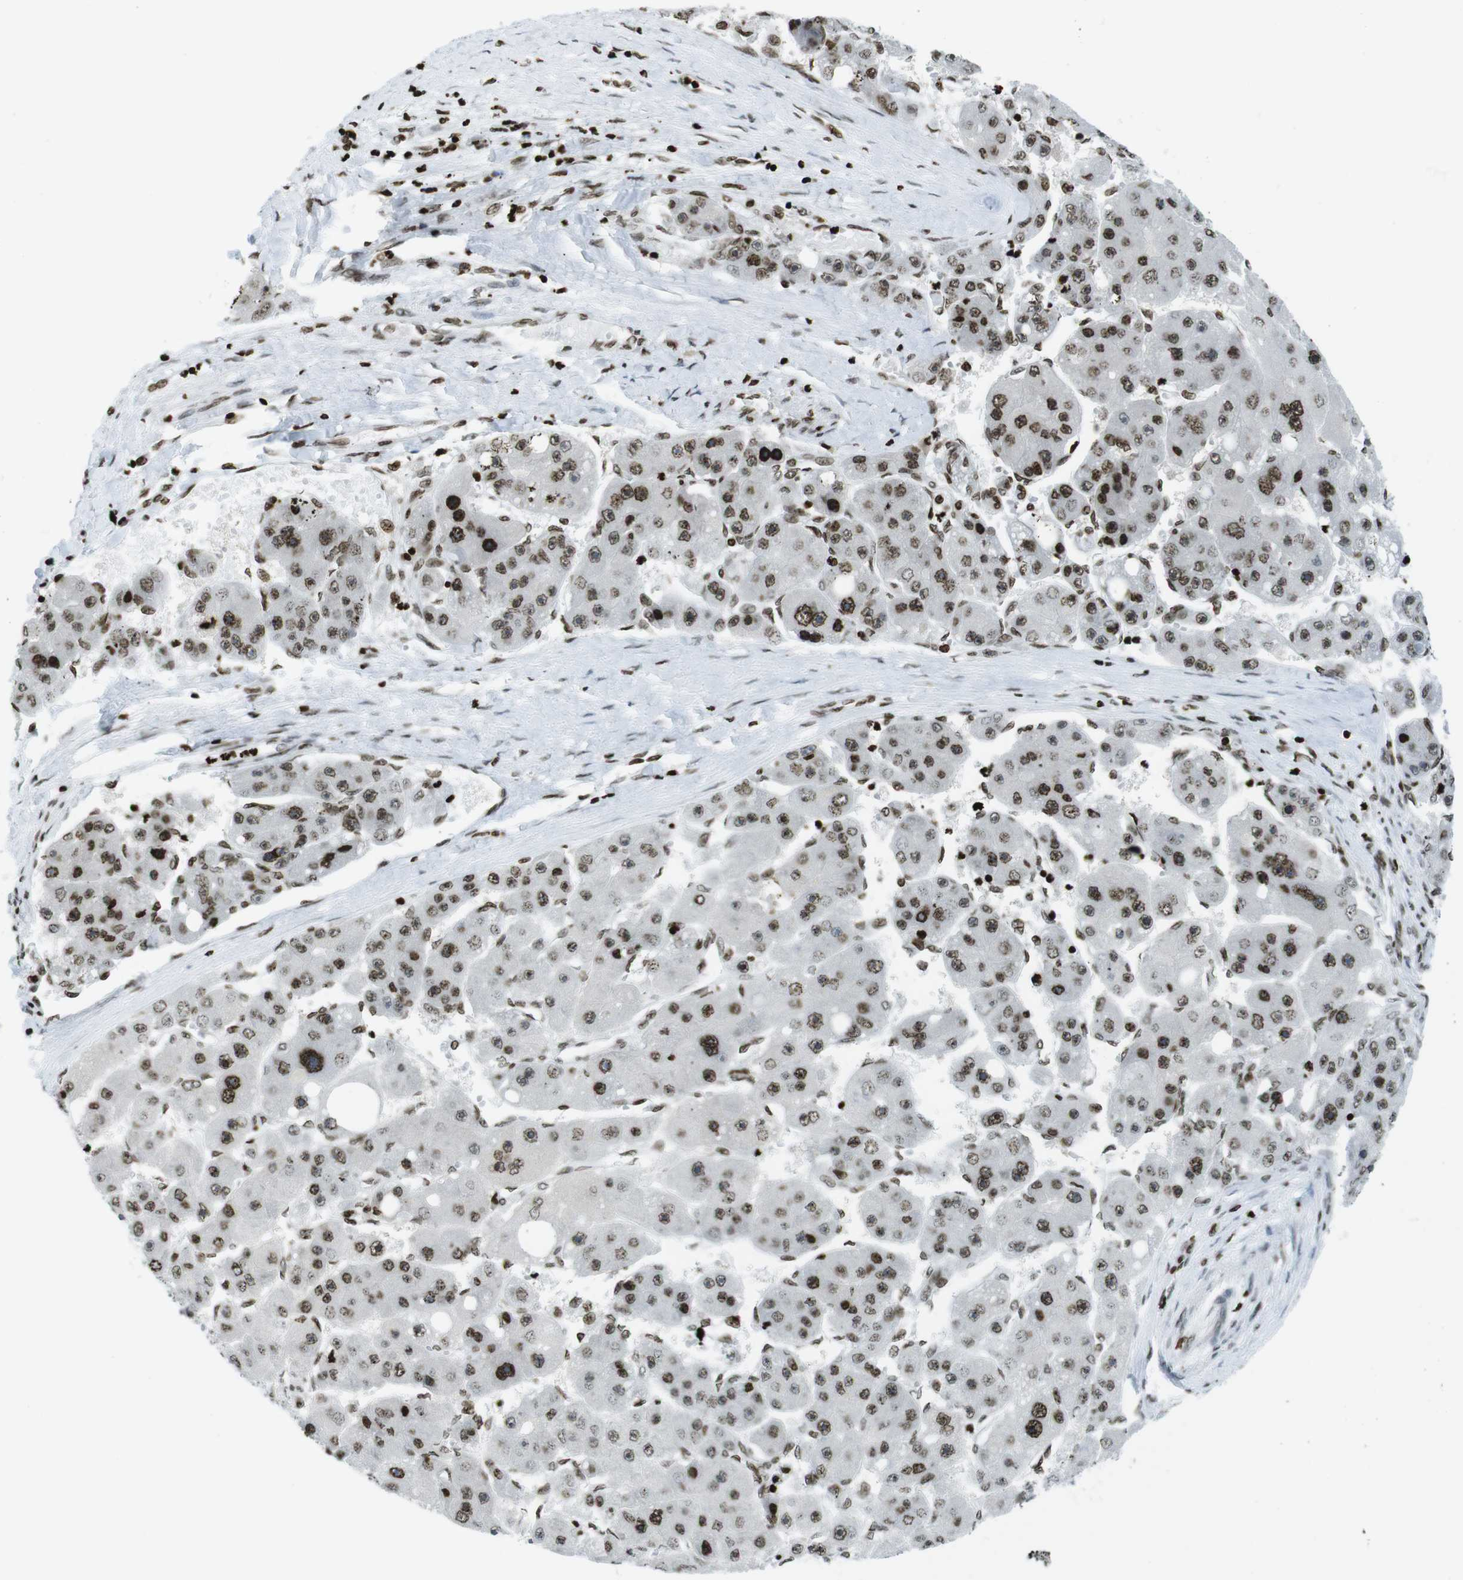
{"staining": {"intensity": "moderate", "quantity": ">75%", "location": "nuclear"}, "tissue": "liver cancer", "cell_type": "Tumor cells", "image_type": "cancer", "snomed": [{"axis": "morphology", "description": "Carcinoma, Hepatocellular, NOS"}, {"axis": "topography", "description": "Liver"}], "caption": "Liver cancer was stained to show a protein in brown. There is medium levels of moderate nuclear expression in about >75% of tumor cells.", "gene": "H2AC8", "patient": {"sex": "female", "age": 61}}